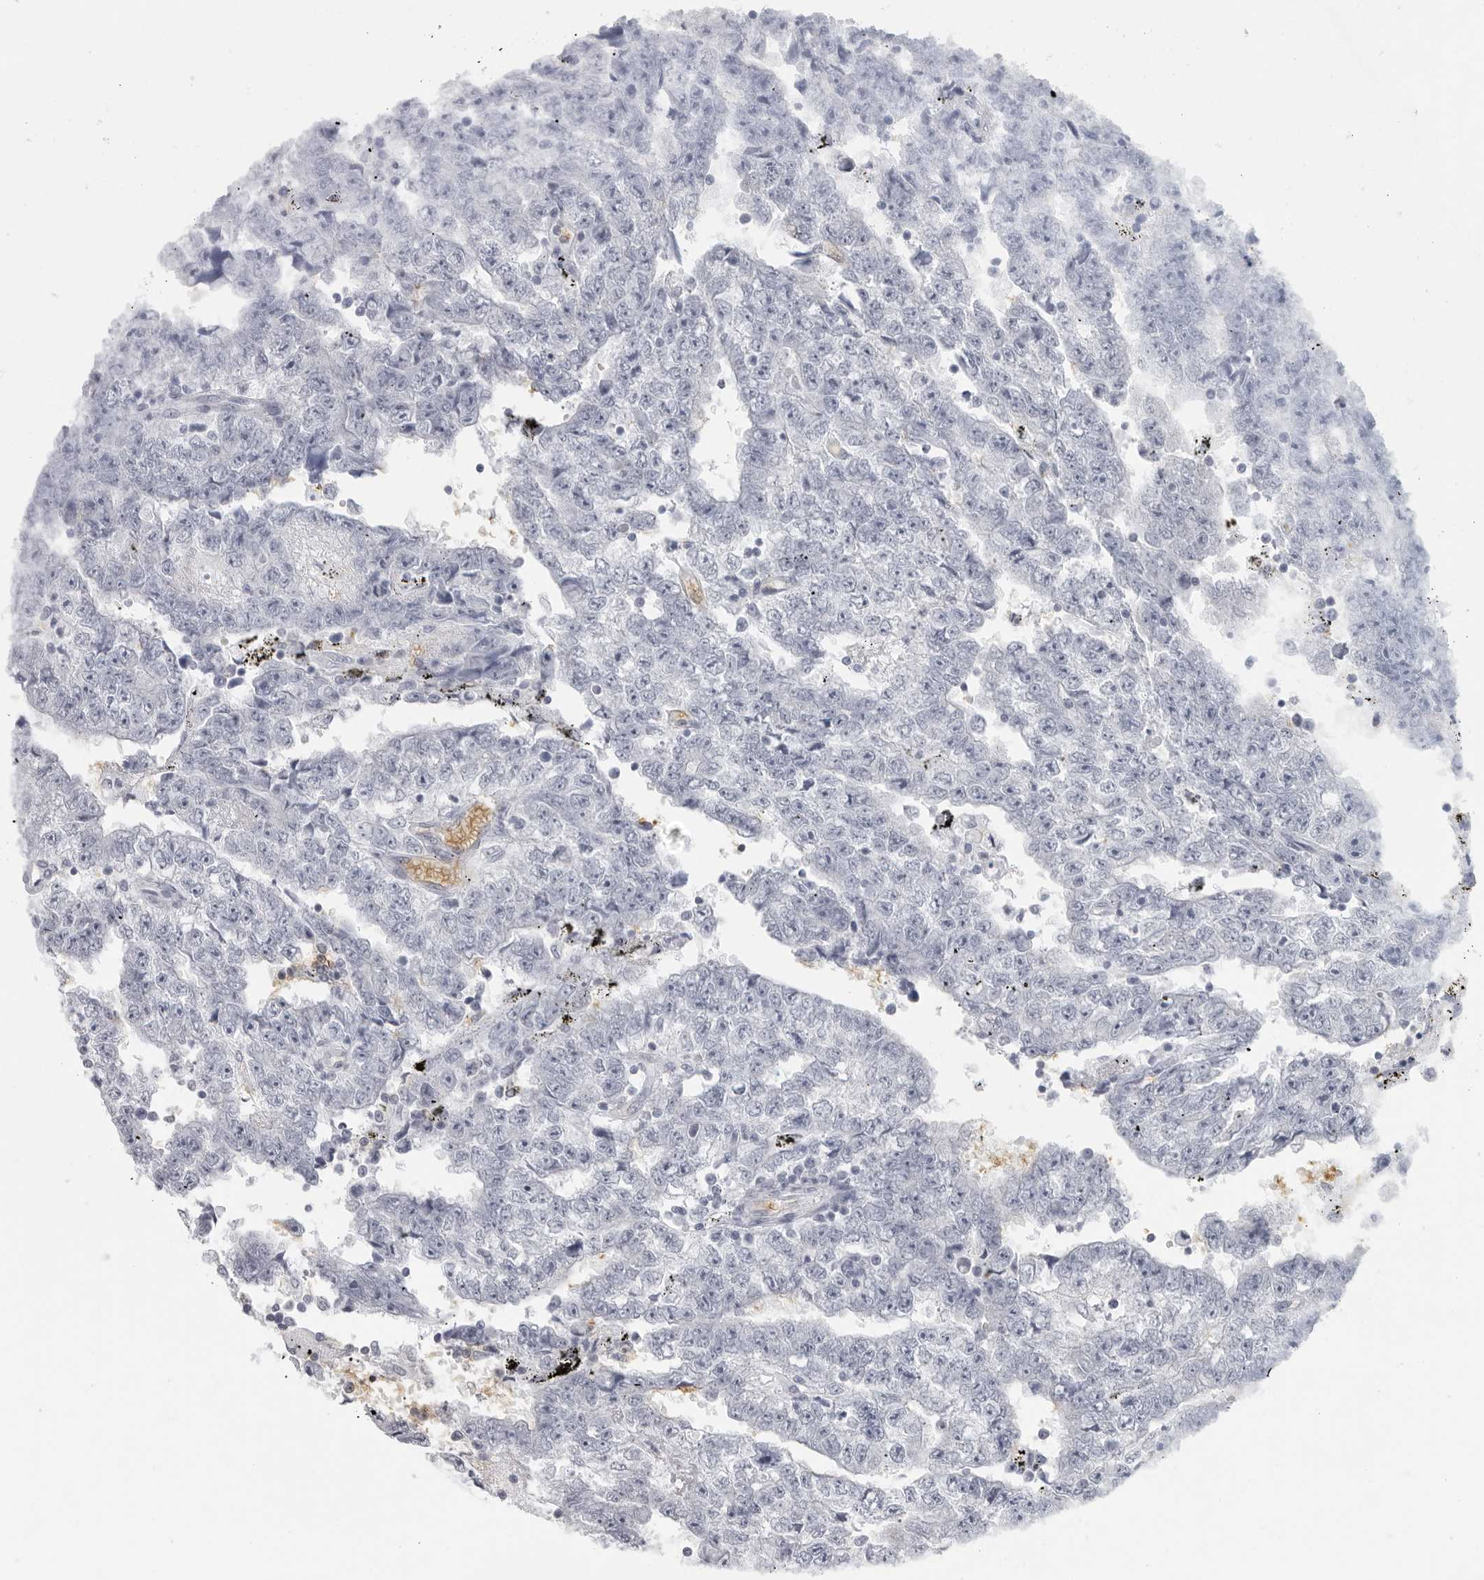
{"staining": {"intensity": "negative", "quantity": "none", "location": "none"}, "tissue": "testis cancer", "cell_type": "Tumor cells", "image_type": "cancer", "snomed": [{"axis": "morphology", "description": "Carcinoma, Embryonal, NOS"}, {"axis": "topography", "description": "Testis"}], "caption": "An image of human embryonal carcinoma (testis) is negative for staining in tumor cells. Brightfield microscopy of IHC stained with DAB (3,3'-diaminobenzidine) (brown) and hematoxylin (blue), captured at high magnification.", "gene": "EPB41", "patient": {"sex": "male", "age": 25}}